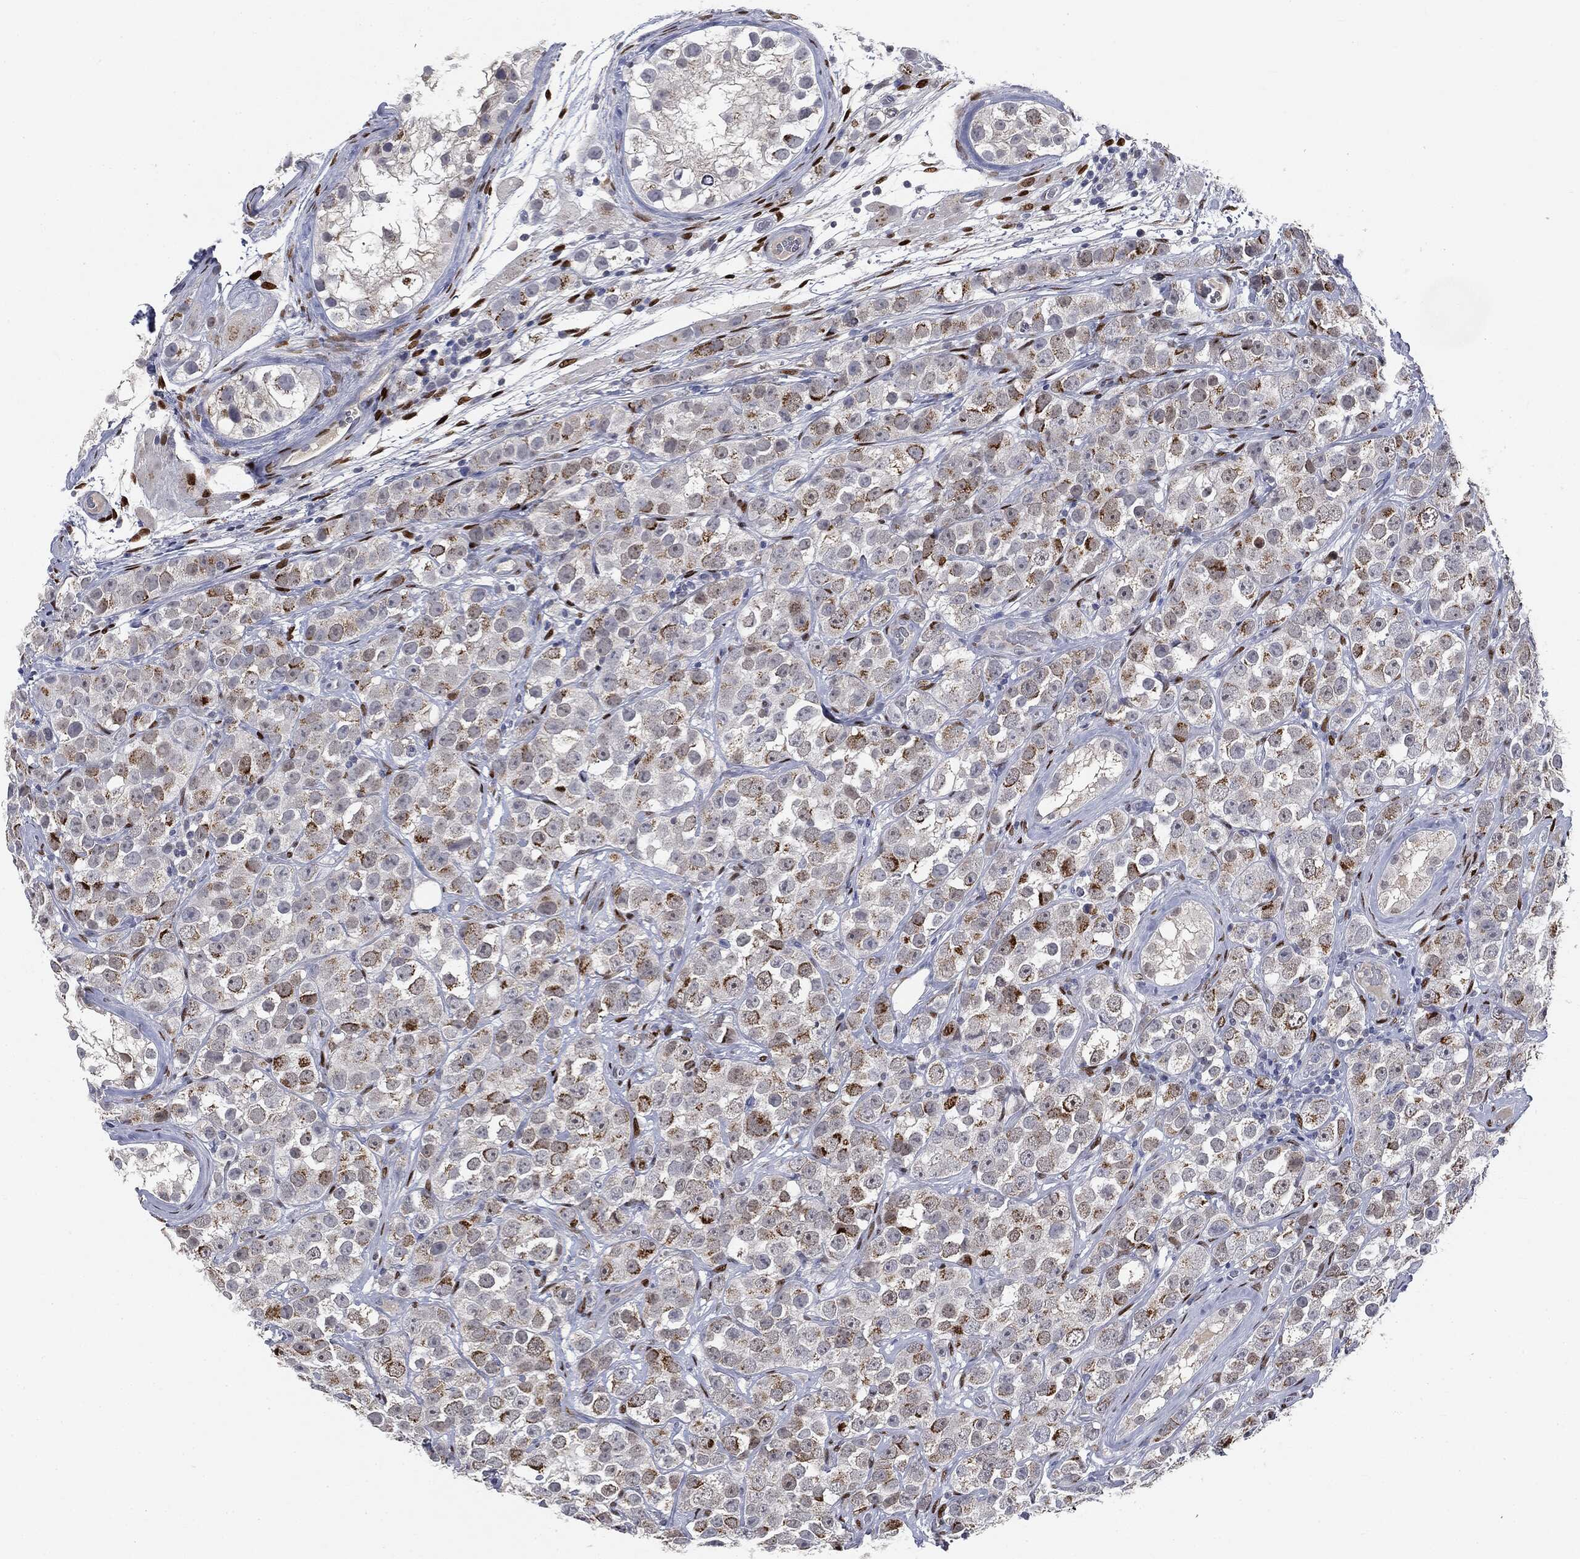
{"staining": {"intensity": "strong", "quantity": "<25%", "location": "cytoplasmic/membranous"}, "tissue": "testis cancer", "cell_type": "Tumor cells", "image_type": "cancer", "snomed": [{"axis": "morphology", "description": "Seminoma, NOS"}, {"axis": "topography", "description": "Testis"}], "caption": "Tumor cells show medium levels of strong cytoplasmic/membranous staining in about <25% of cells in testis cancer.", "gene": "CASD1", "patient": {"sex": "male", "age": 28}}